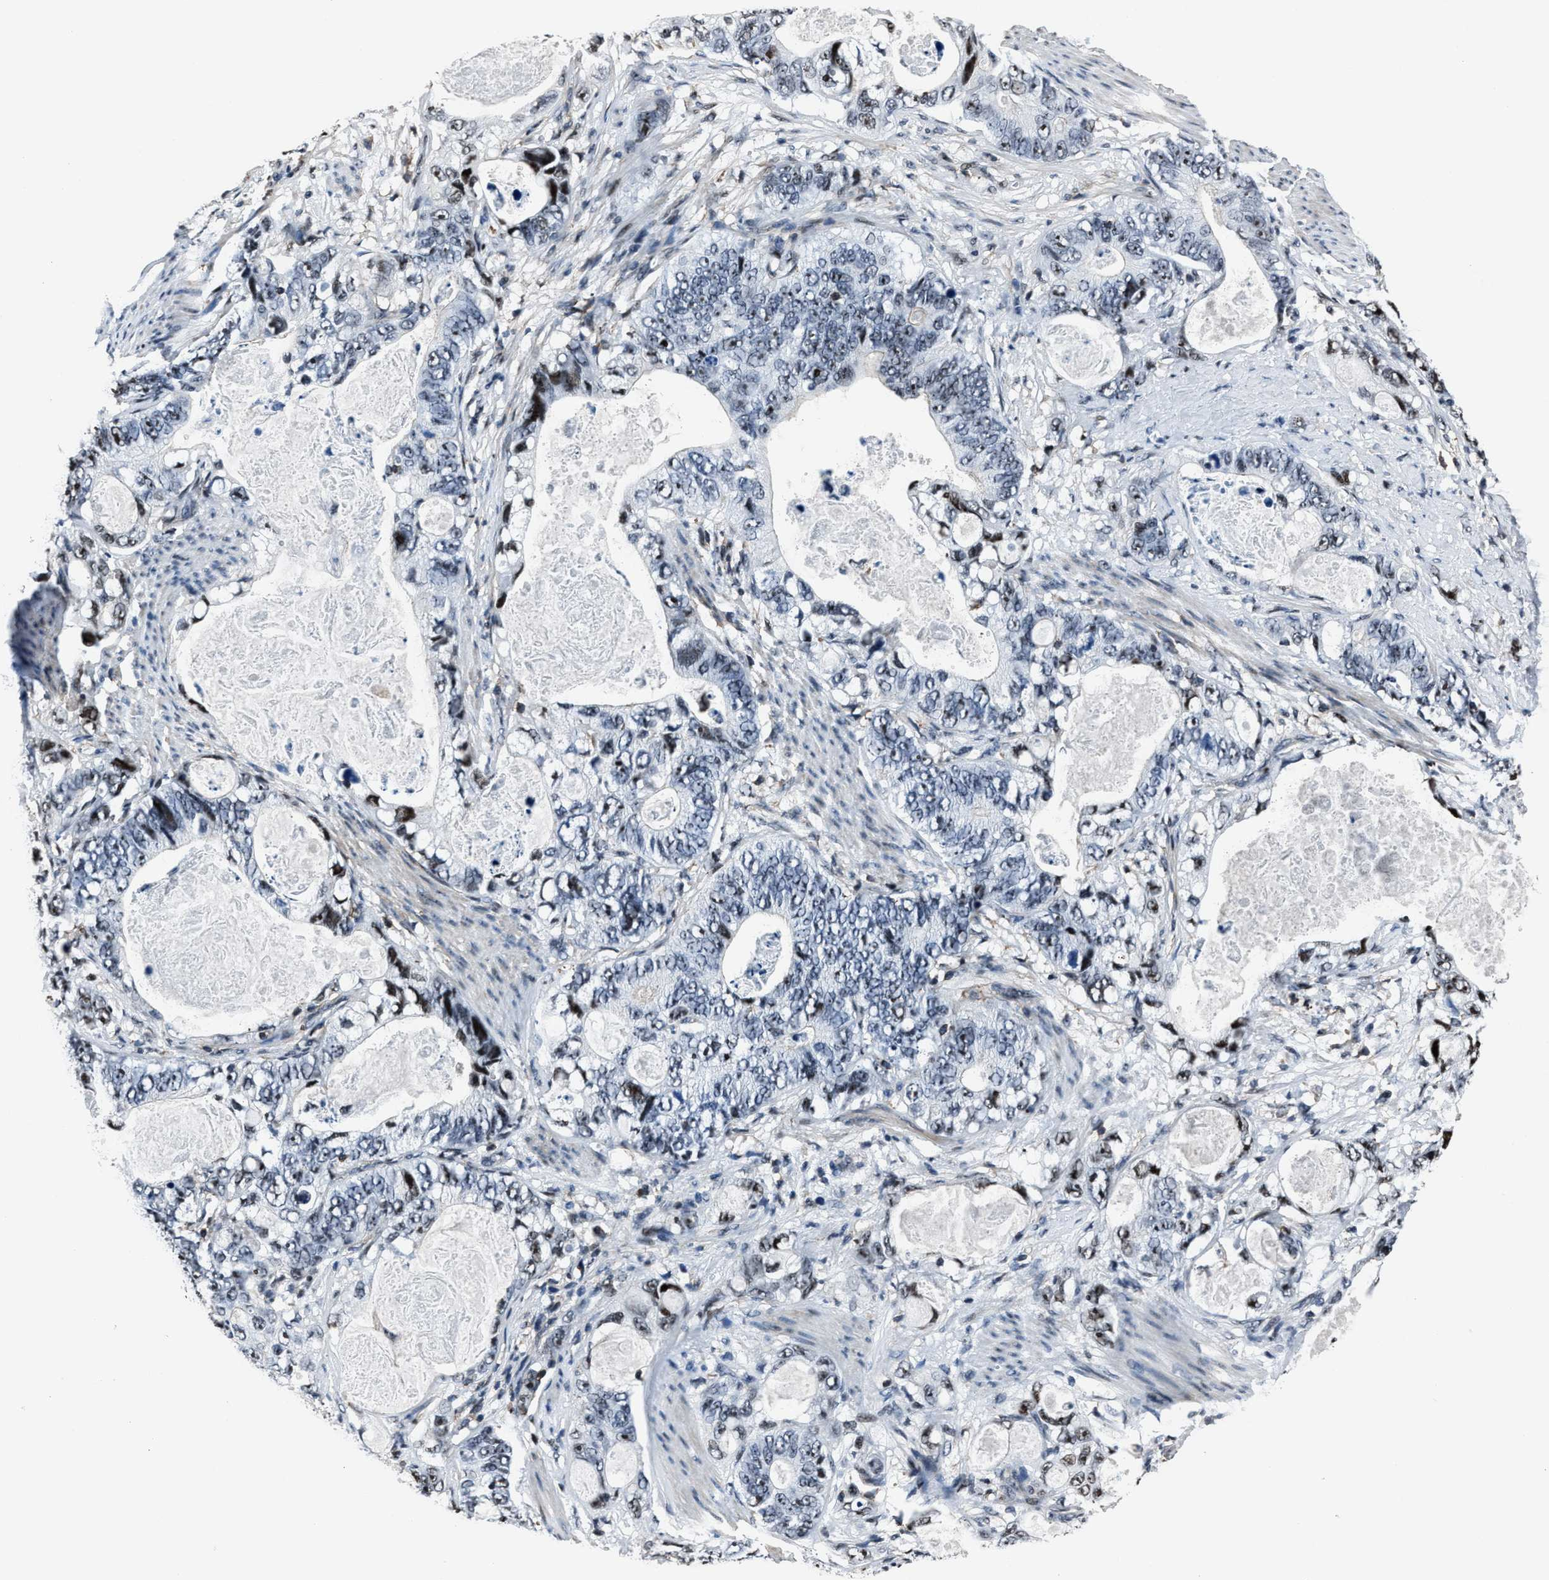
{"staining": {"intensity": "weak", "quantity": "<25%", "location": "nuclear"}, "tissue": "stomach cancer", "cell_type": "Tumor cells", "image_type": "cancer", "snomed": [{"axis": "morphology", "description": "Normal tissue, NOS"}, {"axis": "morphology", "description": "Adenocarcinoma, NOS"}, {"axis": "topography", "description": "Stomach"}], "caption": "DAB (3,3'-diaminobenzidine) immunohistochemical staining of human adenocarcinoma (stomach) shows no significant staining in tumor cells. The staining is performed using DAB (3,3'-diaminobenzidine) brown chromogen with nuclei counter-stained in using hematoxylin.", "gene": "PPIE", "patient": {"sex": "female", "age": 89}}